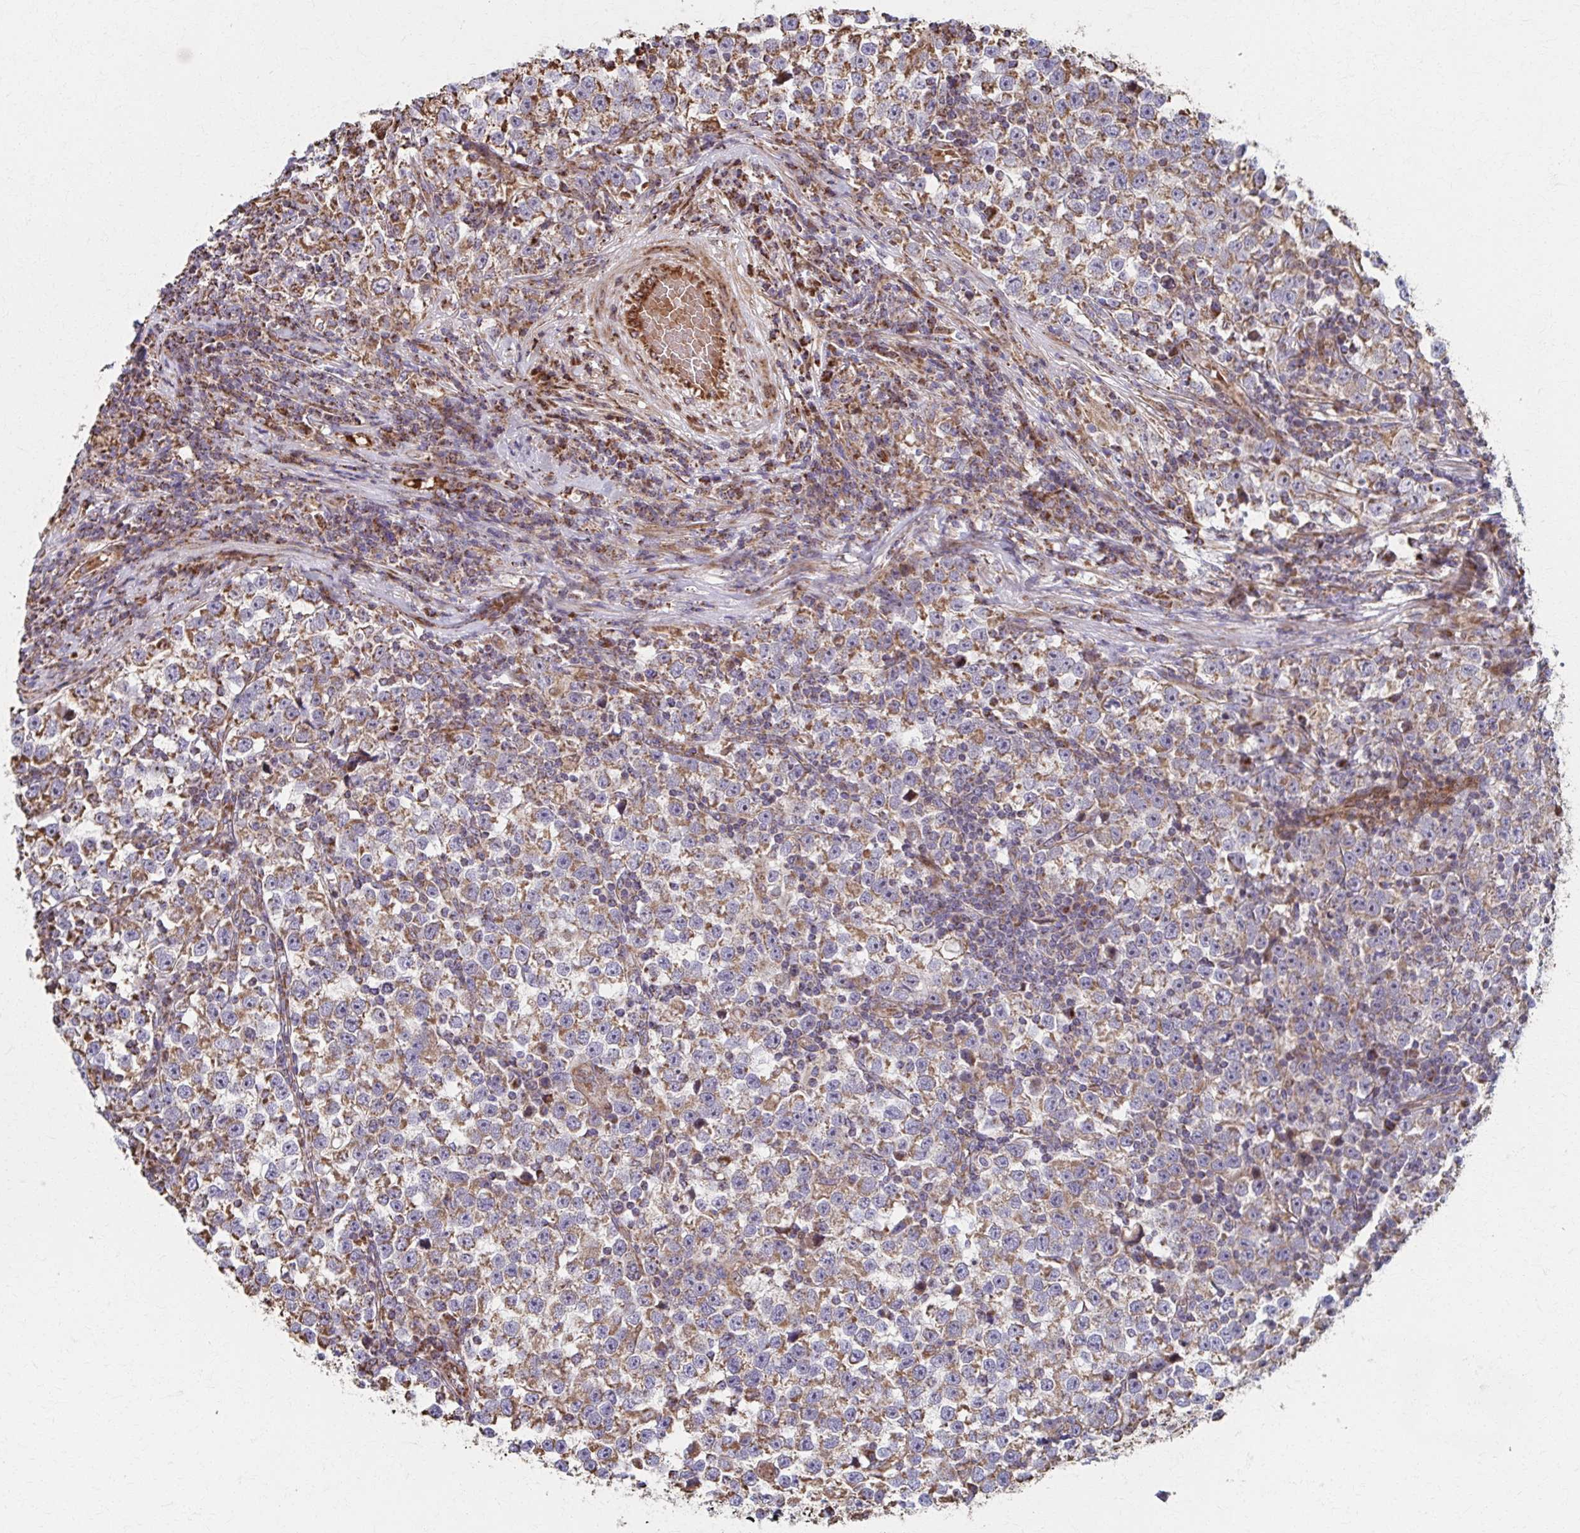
{"staining": {"intensity": "moderate", "quantity": ">75%", "location": "cytoplasmic/membranous"}, "tissue": "testis cancer", "cell_type": "Tumor cells", "image_type": "cancer", "snomed": [{"axis": "morphology", "description": "Seminoma, NOS"}, {"axis": "topography", "description": "Testis"}], "caption": "This is a micrograph of immunohistochemistry (IHC) staining of testis seminoma, which shows moderate positivity in the cytoplasmic/membranous of tumor cells.", "gene": "SAT1", "patient": {"sex": "male", "age": 43}}